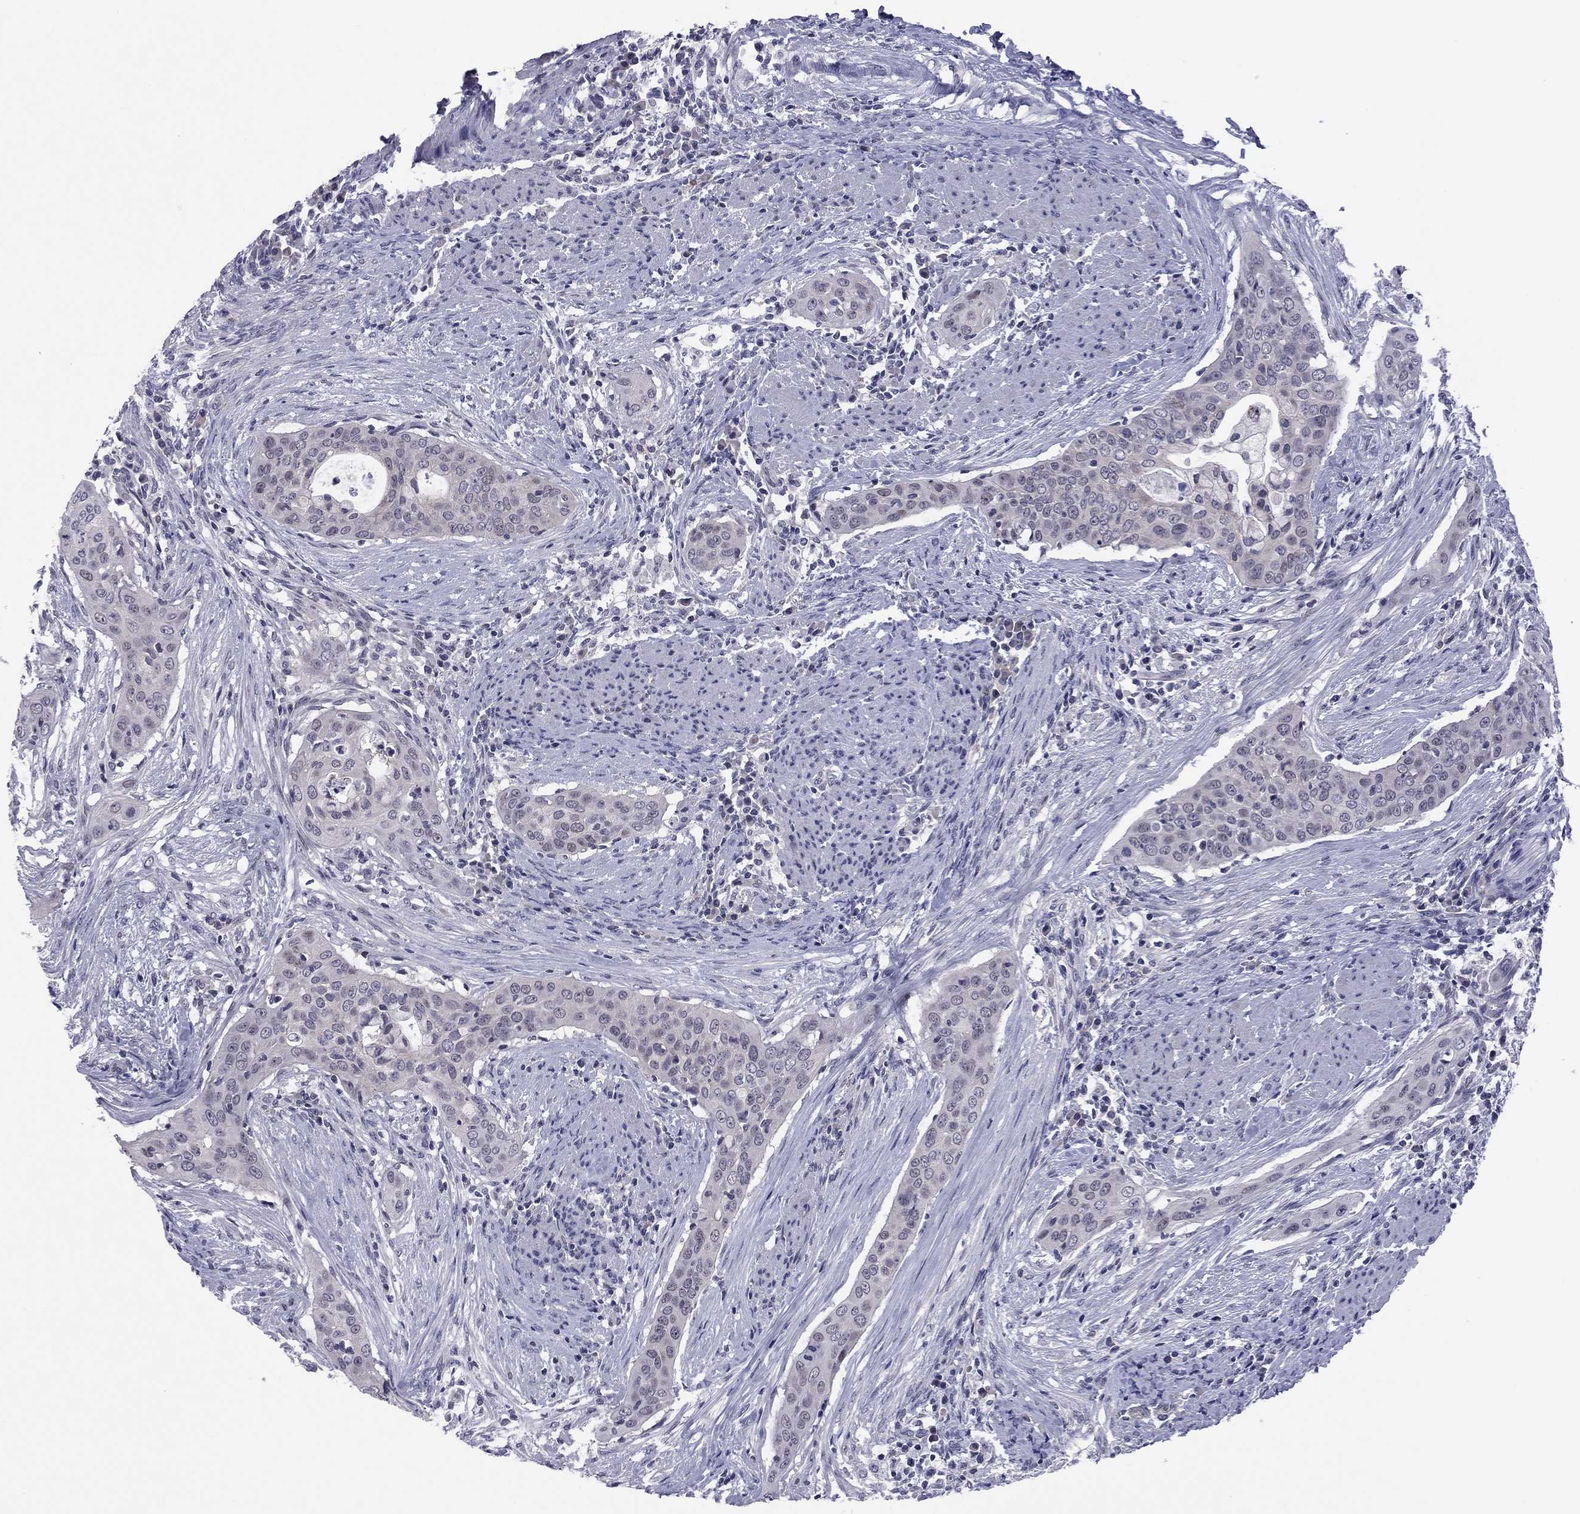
{"staining": {"intensity": "weak", "quantity": "<25%", "location": "nuclear"}, "tissue": "urothelial cancer", "cell_type": "Tumor cells", "image_type": "cancer", "snomed": [{"axis": "morphology", "description": "Urothelial carcinoma, High grade"}, {"axis": "topography", "description": "Urinary bladder"}], "caption": "High magnification brightfield microscopy of urothelial cancer stained with DAB (brown) and counterstained with hematoxylin (blue): tumor cells show no significant staining.", "gene": "POU5F2", "patient": {"sex": "male", "age": 82}}